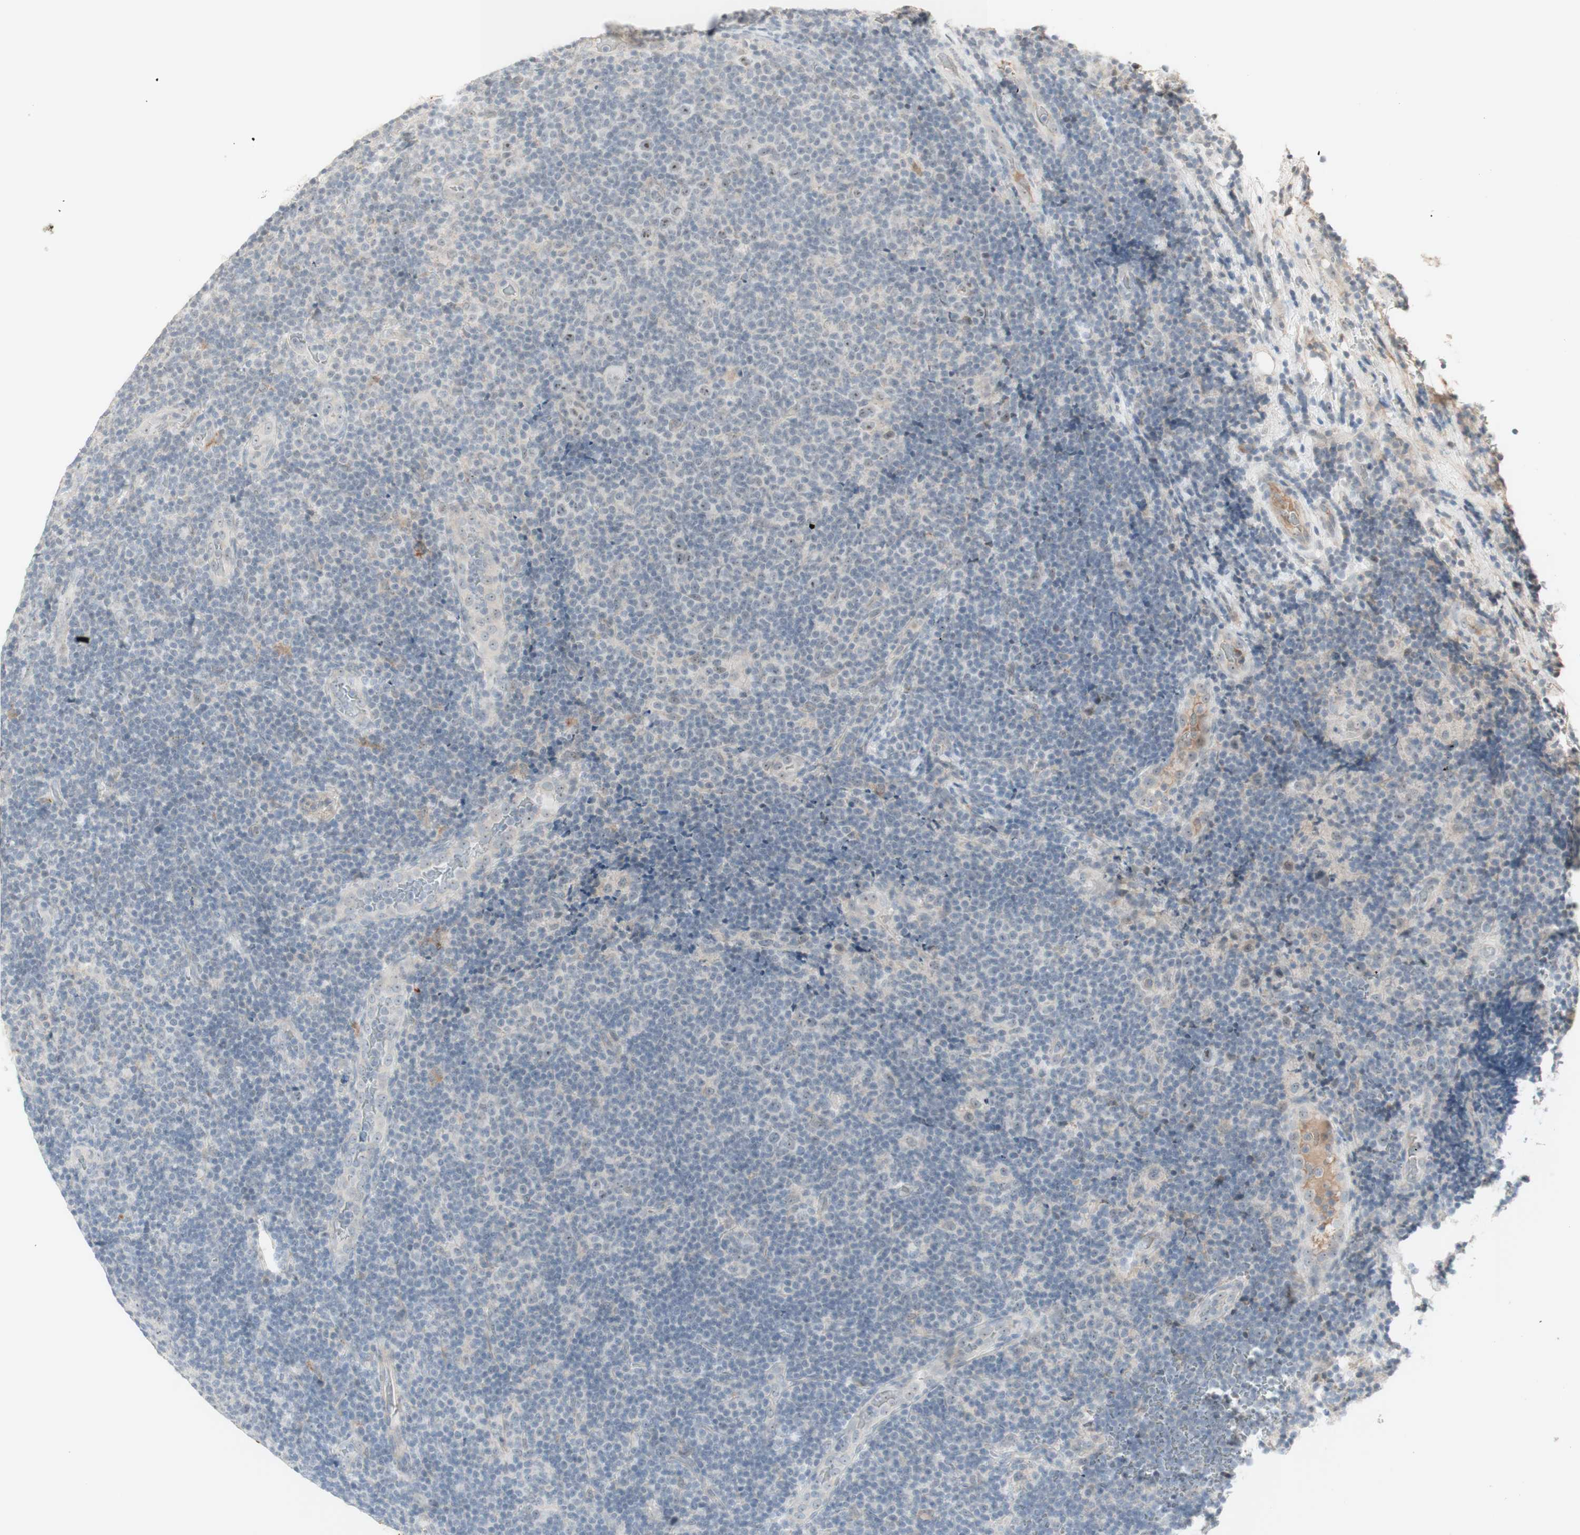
{"staining": {"intensity": "negative", "quantity": "none", "location": "none"}, "tissue": "lymphoma", "cell_type": "Tumor cells", "image_type": "cancer", "snomed": [{"axis": "morphology", "description": "Malignant lymphoma, non-Hodgkin's type, Low grade"}, {"axis": "topography", "description": "Lymph node"}], "caption": "Immunohistochemistry image of malignant lymphoma, non-Hodgkin's type (low-grade) stained for a protein (brown), which exhibits no positivity in tumor cells.", "gene": "PLCD4", "patient": {"sex": "male", "age": 83}}